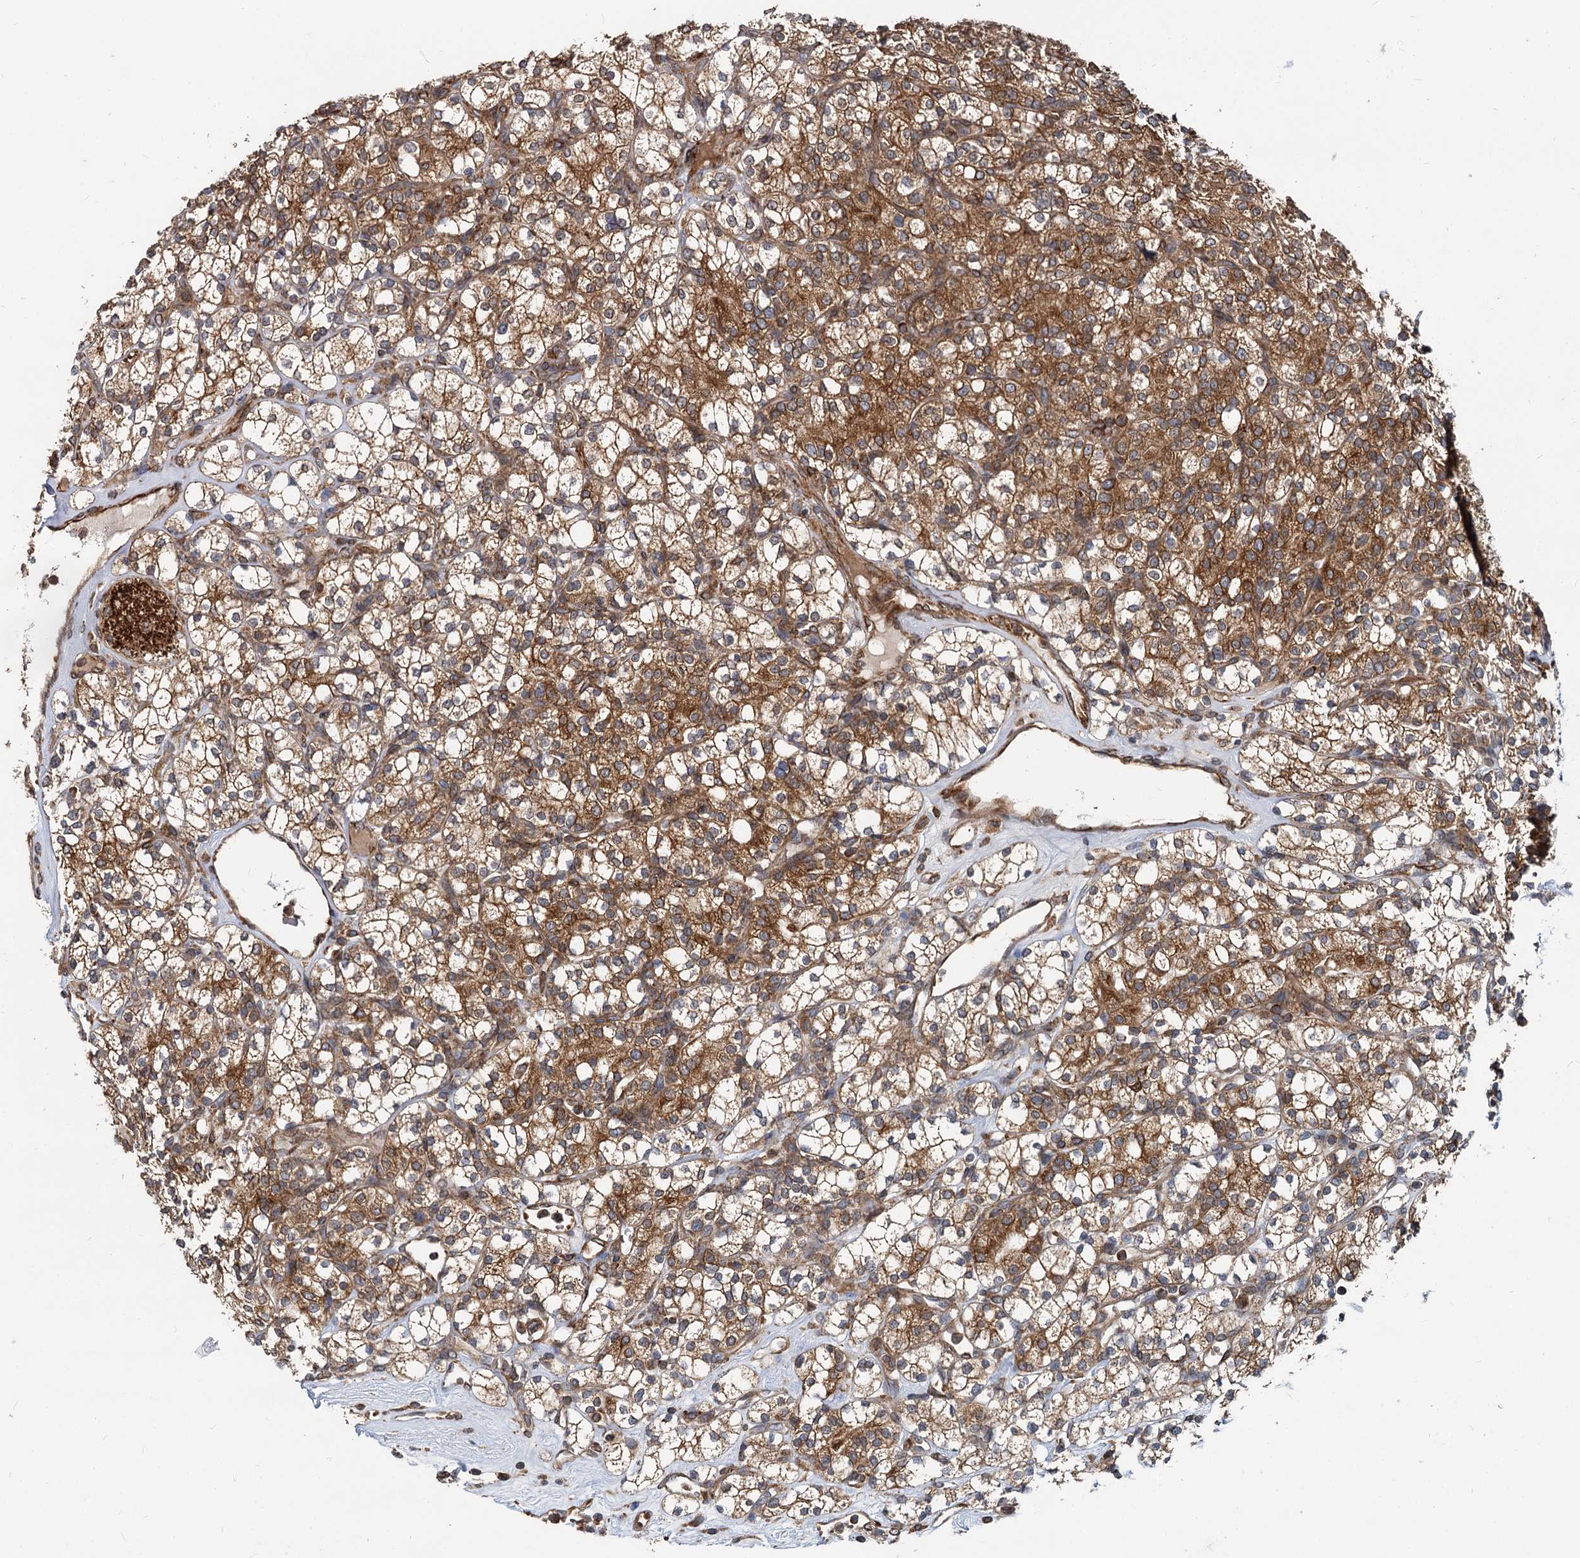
{"staining": {"intensity": "strong", "quantity": ">75%", "location": "cytoplasmic/membranous"}, "tissue": "renal cancer", "cell_type": "Tumor cells", "image_type": "cancer", "snomed": [{"axis": "morphology", "description": "Adenocarcinoma, NOS"}, {"axis": "topography", "description": "Kidney"}], "caption": "An immunohistochemistry (IHC) histopathology image of neoplastic tissue is shown. Protein staining in brown labels strong cytoplasmic/membranous positivity in renal adenocarcinoma within tumor cells.", "gene": "STIM1", "patient": {"sex": "male", "age": 77}}